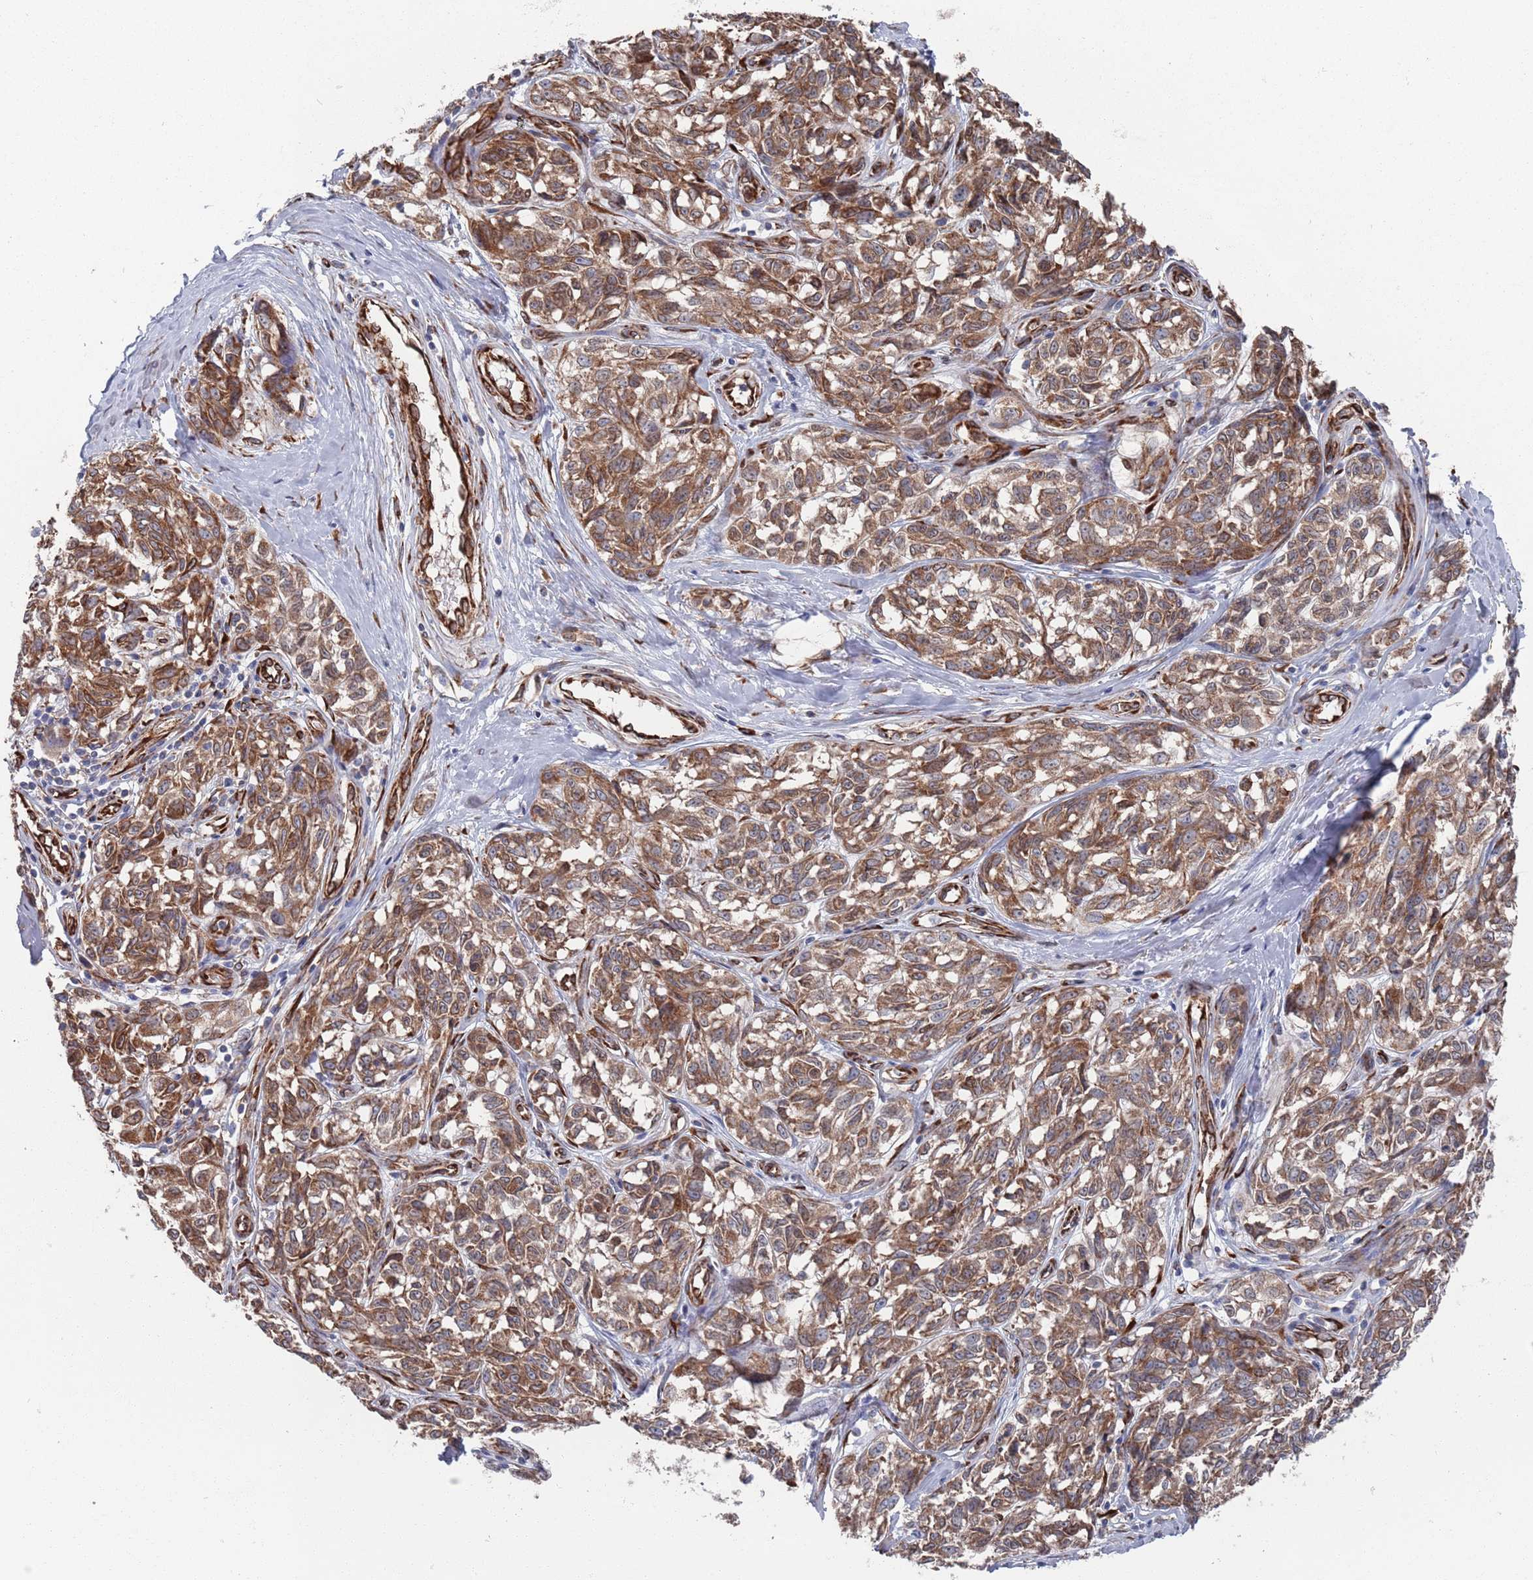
{"staining": {"intensity": "moderate", "quantity": ">75%", "location": "cytoplasmic/membranous"}, "tissue": "melanoma", "cell_type": "Tumor cells", "image_type": "cancer", "snomed": [{"axis": "morphology", "description": "Normal tissue, NOS"}, {"axis": "morphology", "description": "Malignant melanoma, NOS"}, {"axis": "topography", "description": "Skin"}], "caption": "Protein expression analysis of human malignant melanoma reveals moderate cytoplasmic/membranous positivity in approximately >75% of tumor cells.", "gene": "CCDC106", "patient": {"sex": "female", "age": 64}}